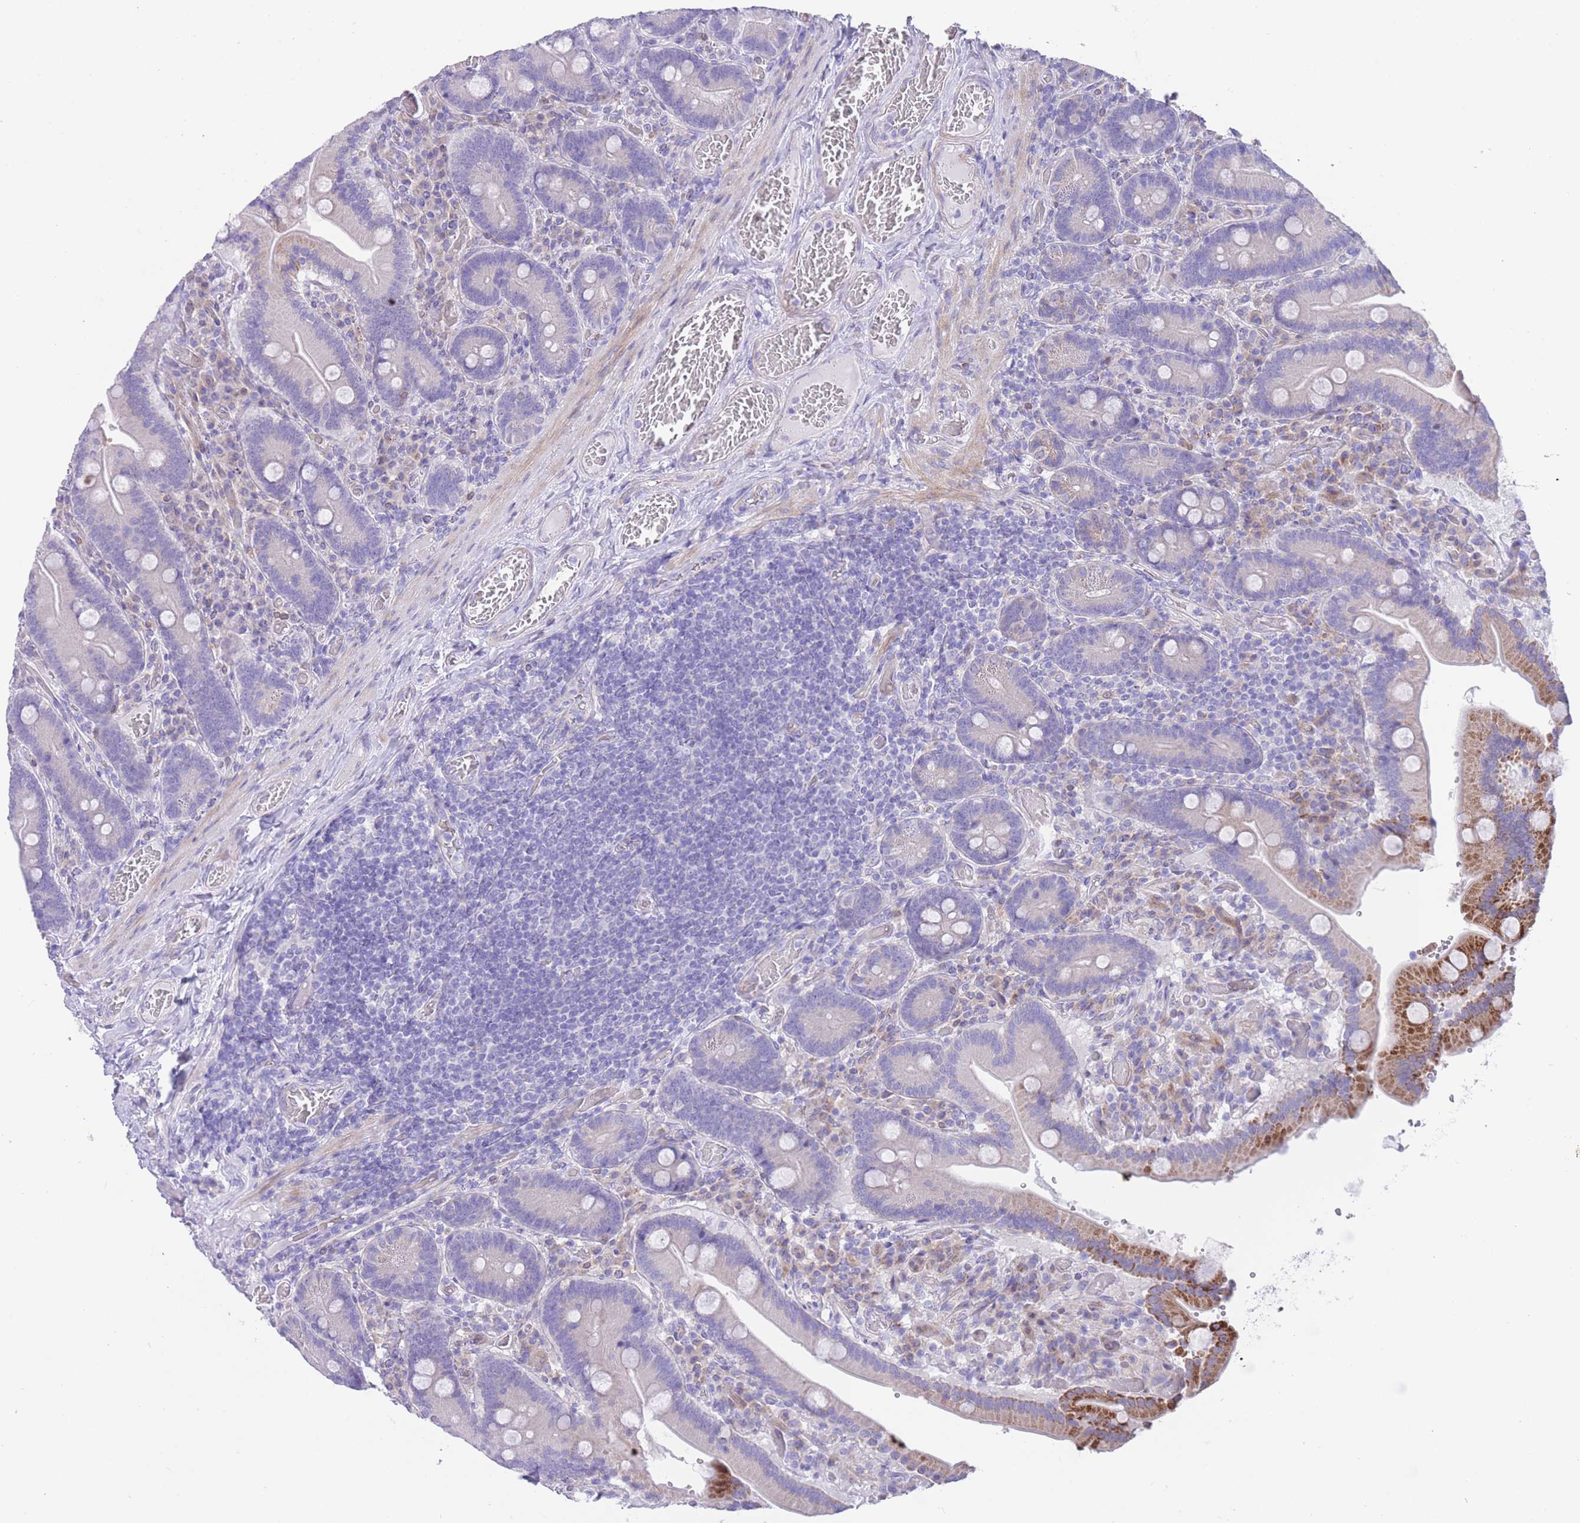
{"staining": {"intensity": "negative", "quantity": "none", "location": "none"}, "tissue": "duodenum", "cell_type": "Glandular cells", "image_type": "normal", "snomed": [{"axis": "morphology", "description": "Normal tissue, NOS"}, {"axis": "topography", "description": "Duodenum"}], "caption": "High power microscopy image of an IHC photomicrograph of normal duodenum, revealing no significant positivity in glandular cells. Nuclei are stained in blue.", "gene": "QTRT1", "patient": {"sex": "female", "age": 62}}